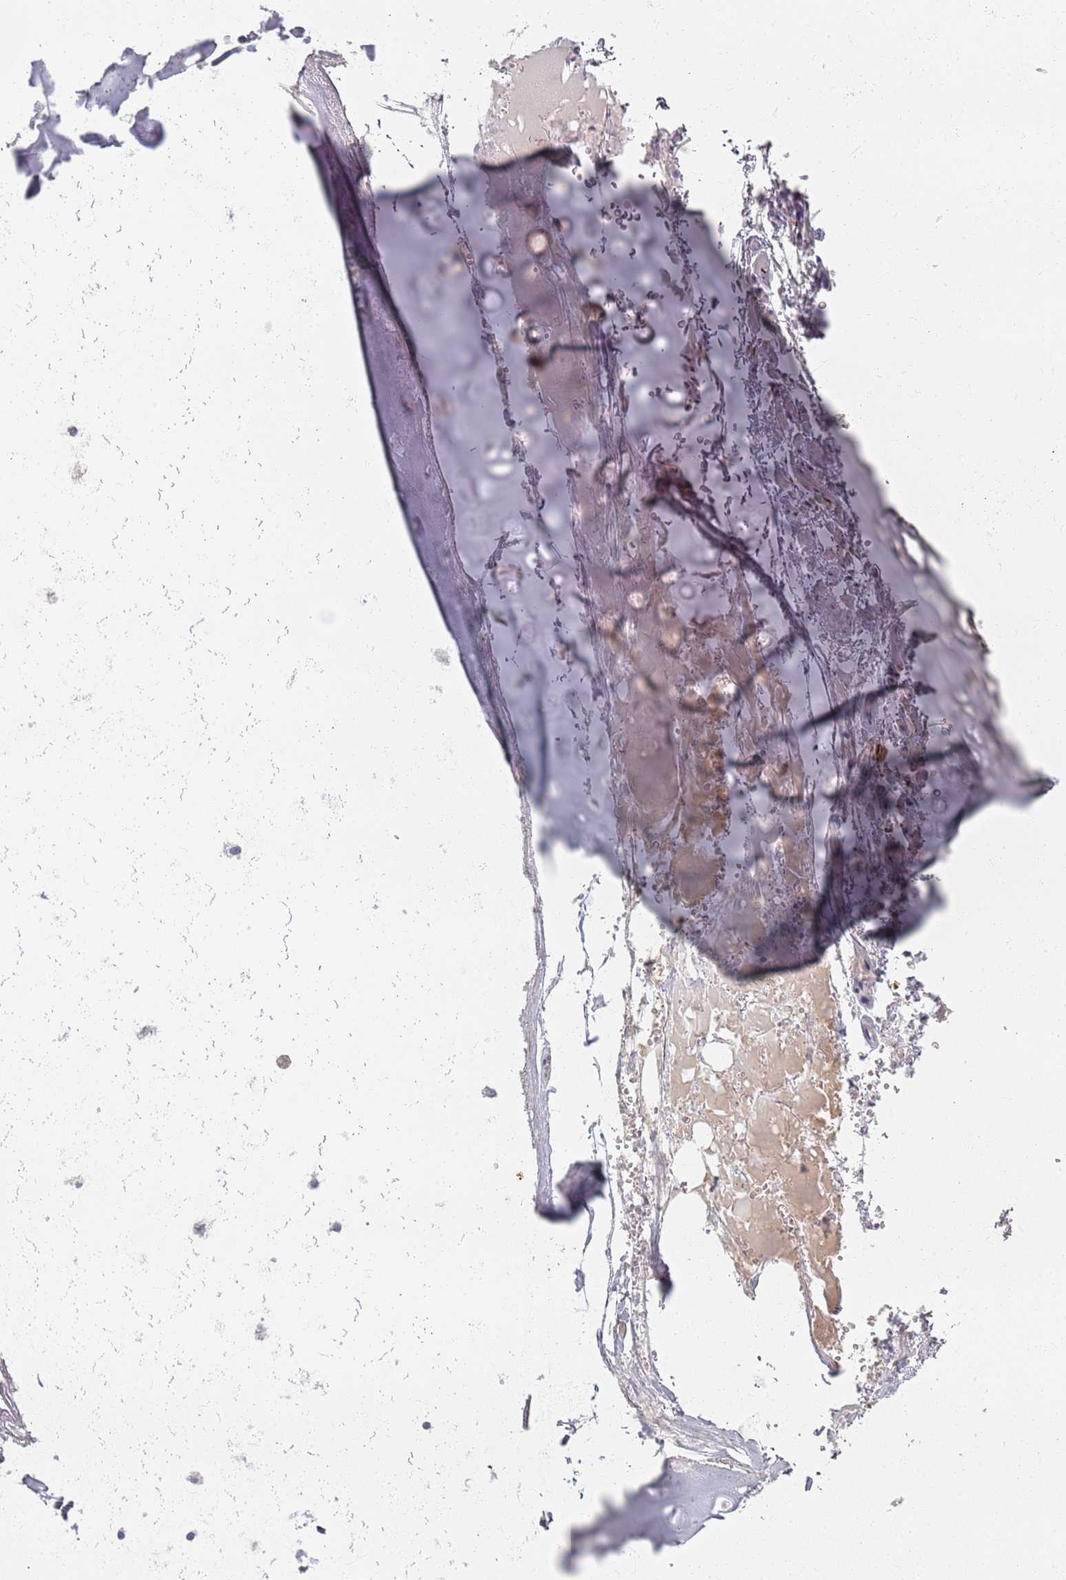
{"staining": {"intensity": "negative", "quantity": "none", "location": "none"}, "tissue": "adipose tissue", "cell_type": "Adipocytes", "image_type": "normal", "snomed": [{"axis": "morphology", "description": "Normal tissue, NOS"}, {"axis": "topography", "description": "Cartilage tissue"}], "caption": "Immunohistochemistry image of benign adipose tissue stained for a protein (brown), which exhibits no positivity in adipocytes.", "gene": "SYNGR3", "patient": {"sex": "male", "age": 66}}